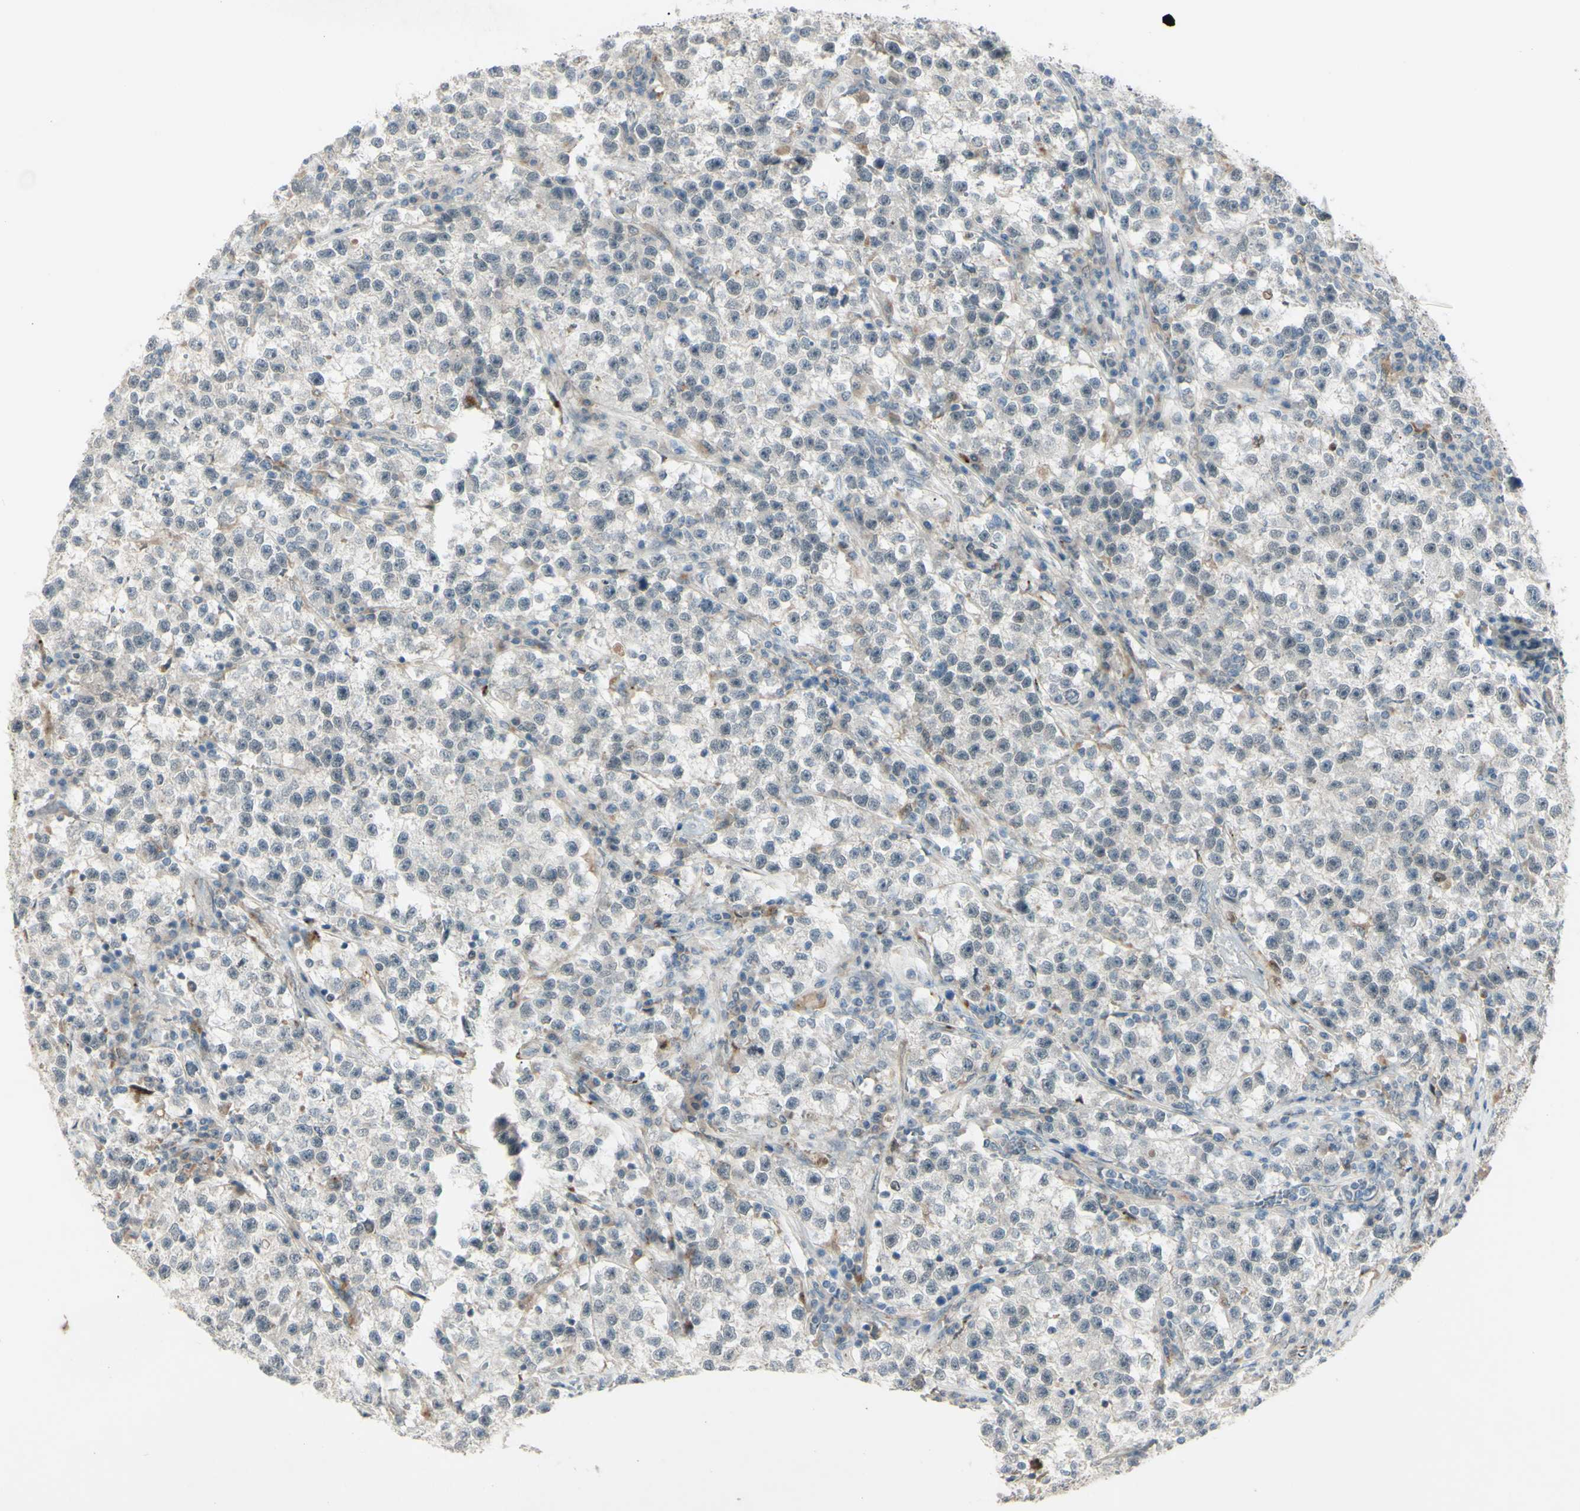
{"staining": {"intensity": "negative", "quantity": "none", "location": "none"}, "tissue": "testis cancer", "cell_type": "Tumor cells", "image_type": "cancer", "snomed": [{"axis": "morphology", "description": "Seminoma, NOS"}, {"axis": "topography", "description": "Testis"}], "caption": "DAB (3,3'-diaminobenzidine) immunohistochemical staining of testis seminoma exhibits no significant staining in tumor cells.", "gene": "FGFR2", "patient": {"sex": "male", "age": 22}}